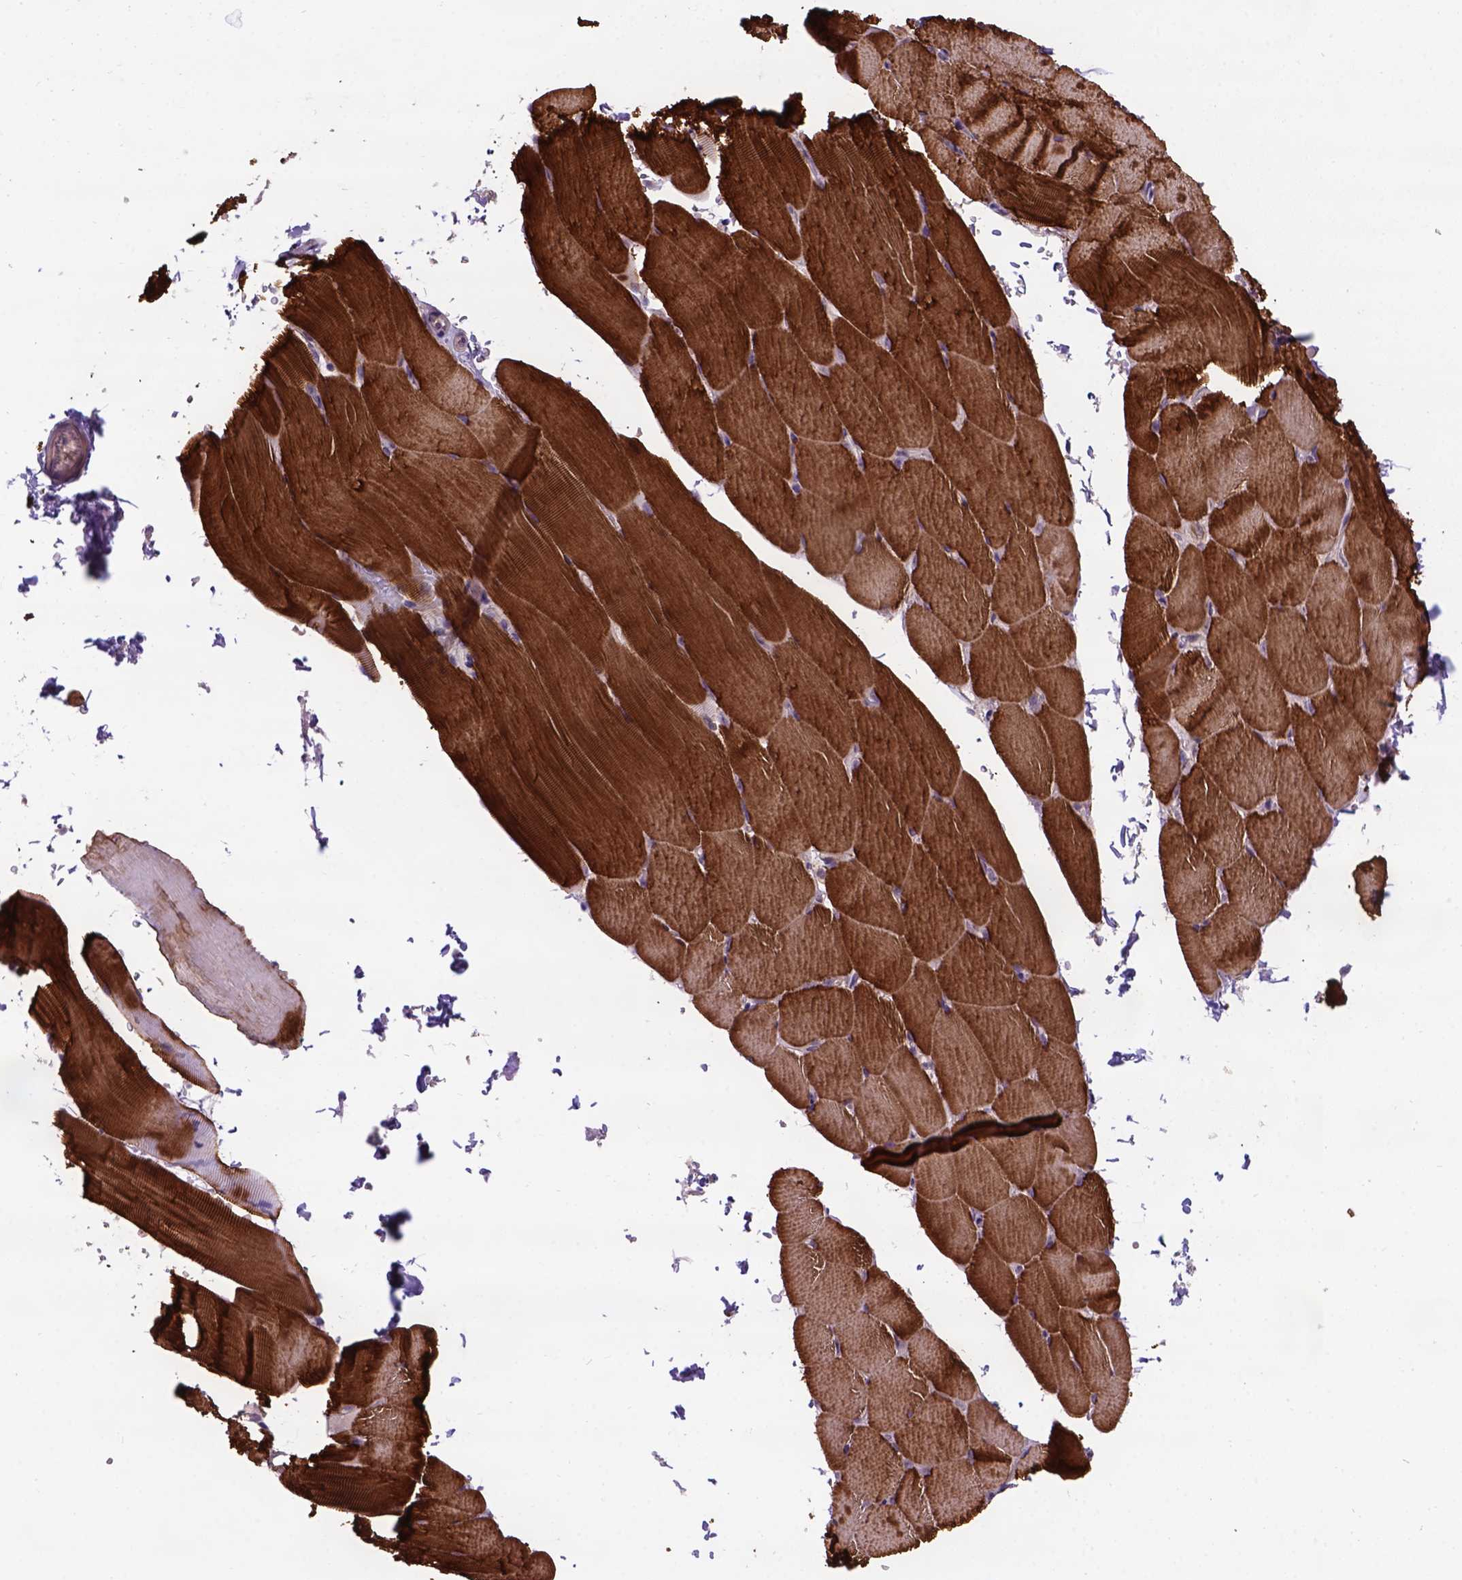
{"staining": {"intensity": "strong", "quantity": "25%-75%", "location": "cytoplasmic/membranous"}, "tissue": "skeletal muscle", "cell_type": "Myocytes", "image_type": "normal", "snomed": [{"axis": "morphology", "description": "Normal tissue, NOS"}, {"axis": "topography", "description": "Skeletal muscle"}], "caption": "A high amount of strong cytoplasmic/membranous staining is identified in about 25%-75% of myocytes in unremarkable skeletal muscle. (Brightfield microscopy of DAB IHC at high magnification).", "gene": "KBTBD8", "patient": {"sex": "female", "age": 37}}